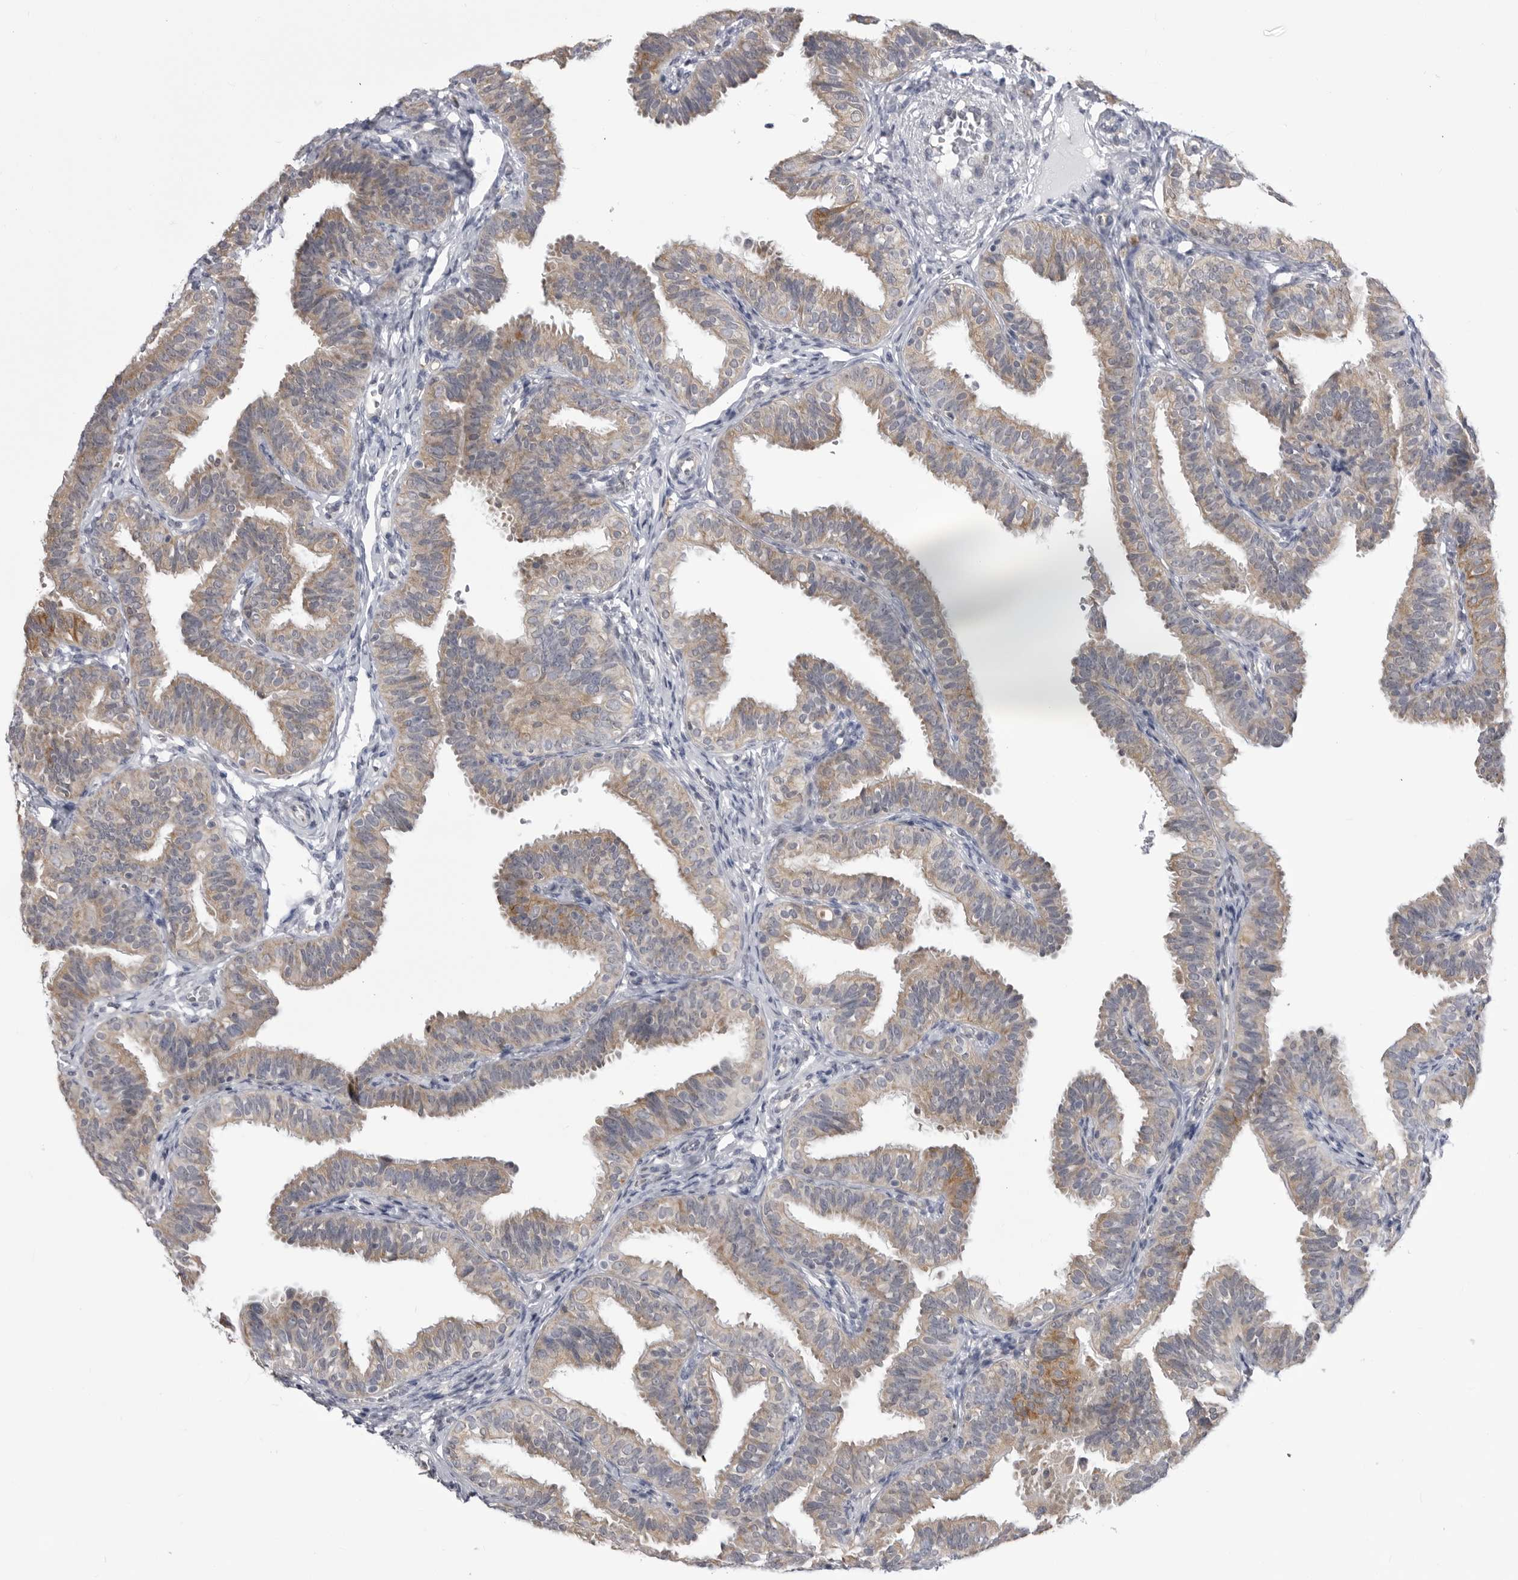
{"staining": {"intensity": "weak", "quantity": ">75%", "location": "cytoplasmic/membranous"}, "tissue": "fallopian tube", "cell_type": "Glandular cells", "image_type": "normal", "snomed": [{"axis": "morphology", "description": "Normal tissue, NOS"}, {"axis": "topography", "description": "Fallopian tube"}], "caption": "The photomicrograph demonstrates a brown stain indicating the presence of a protein in the cytoplasmic/membranous of glandular cells in fallopian tube. (DAB IHC, brown staining for protein, blue staining for nuclei).", "gene": "FH", "patient": {"sex": "female", "age": 35}}